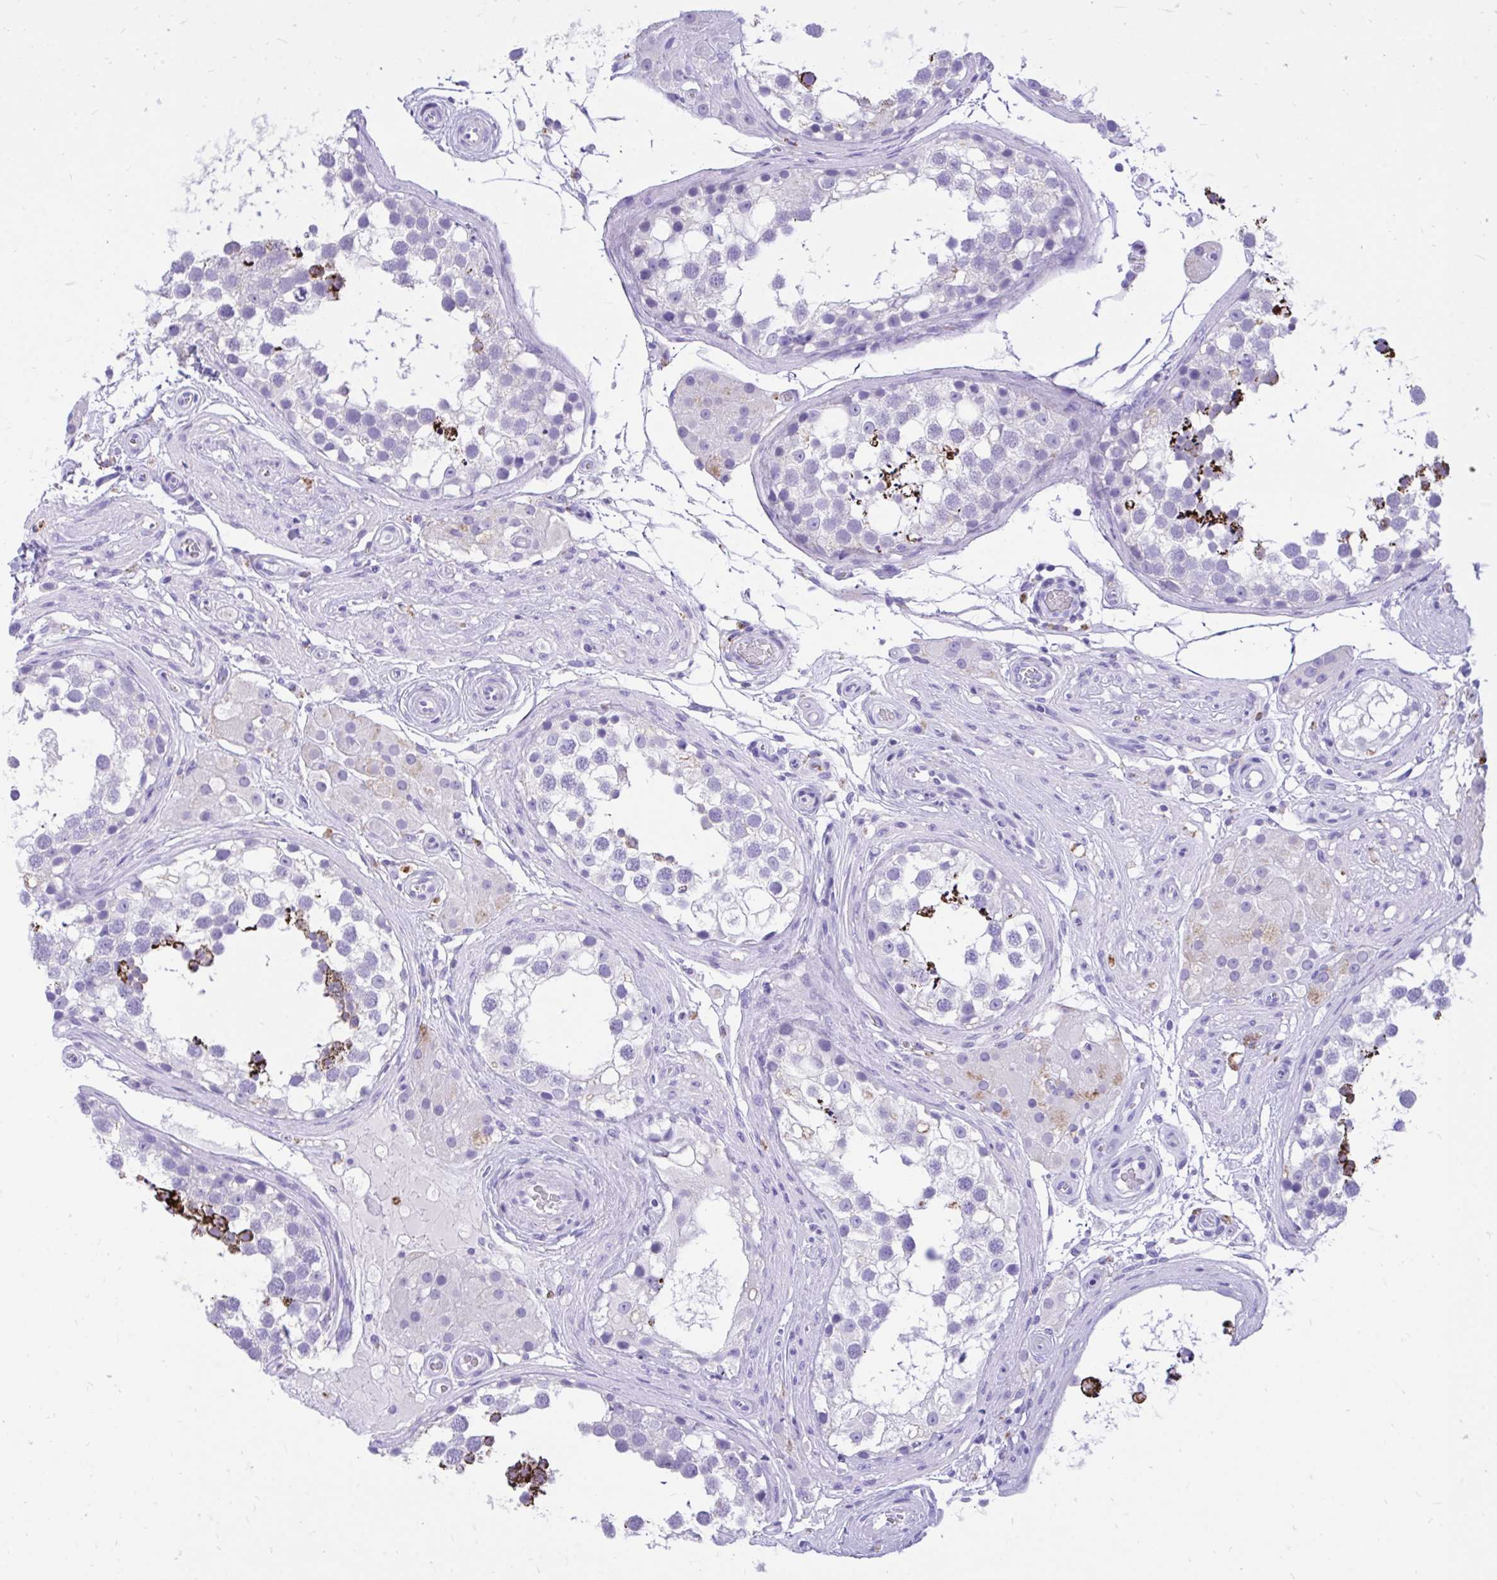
{"staining": {"intensity": "strong", "quantity": "<25%", "location": "cytoplasmic/membranous"}, "tissue": "testis", "cell_type": "Cells in seminiferous ducts", "image_type": "normal", "snomed": [{"axis": "morphology", "description": "Normal tissue, NOS"}, {"axis": "morphology", "description": "Seminoma, NOS"}, {"axis": "topography", "description": "Testis"}], "caption": "This histopathology image demonstrates immunohistochemistry staining of normal testis, with medium strong cytoplasmic/membranous expression in approximately <25% of cells in seminiferous ducts.", "gene": "MON1A", "patient": {"sex": "male", "age": 65}}